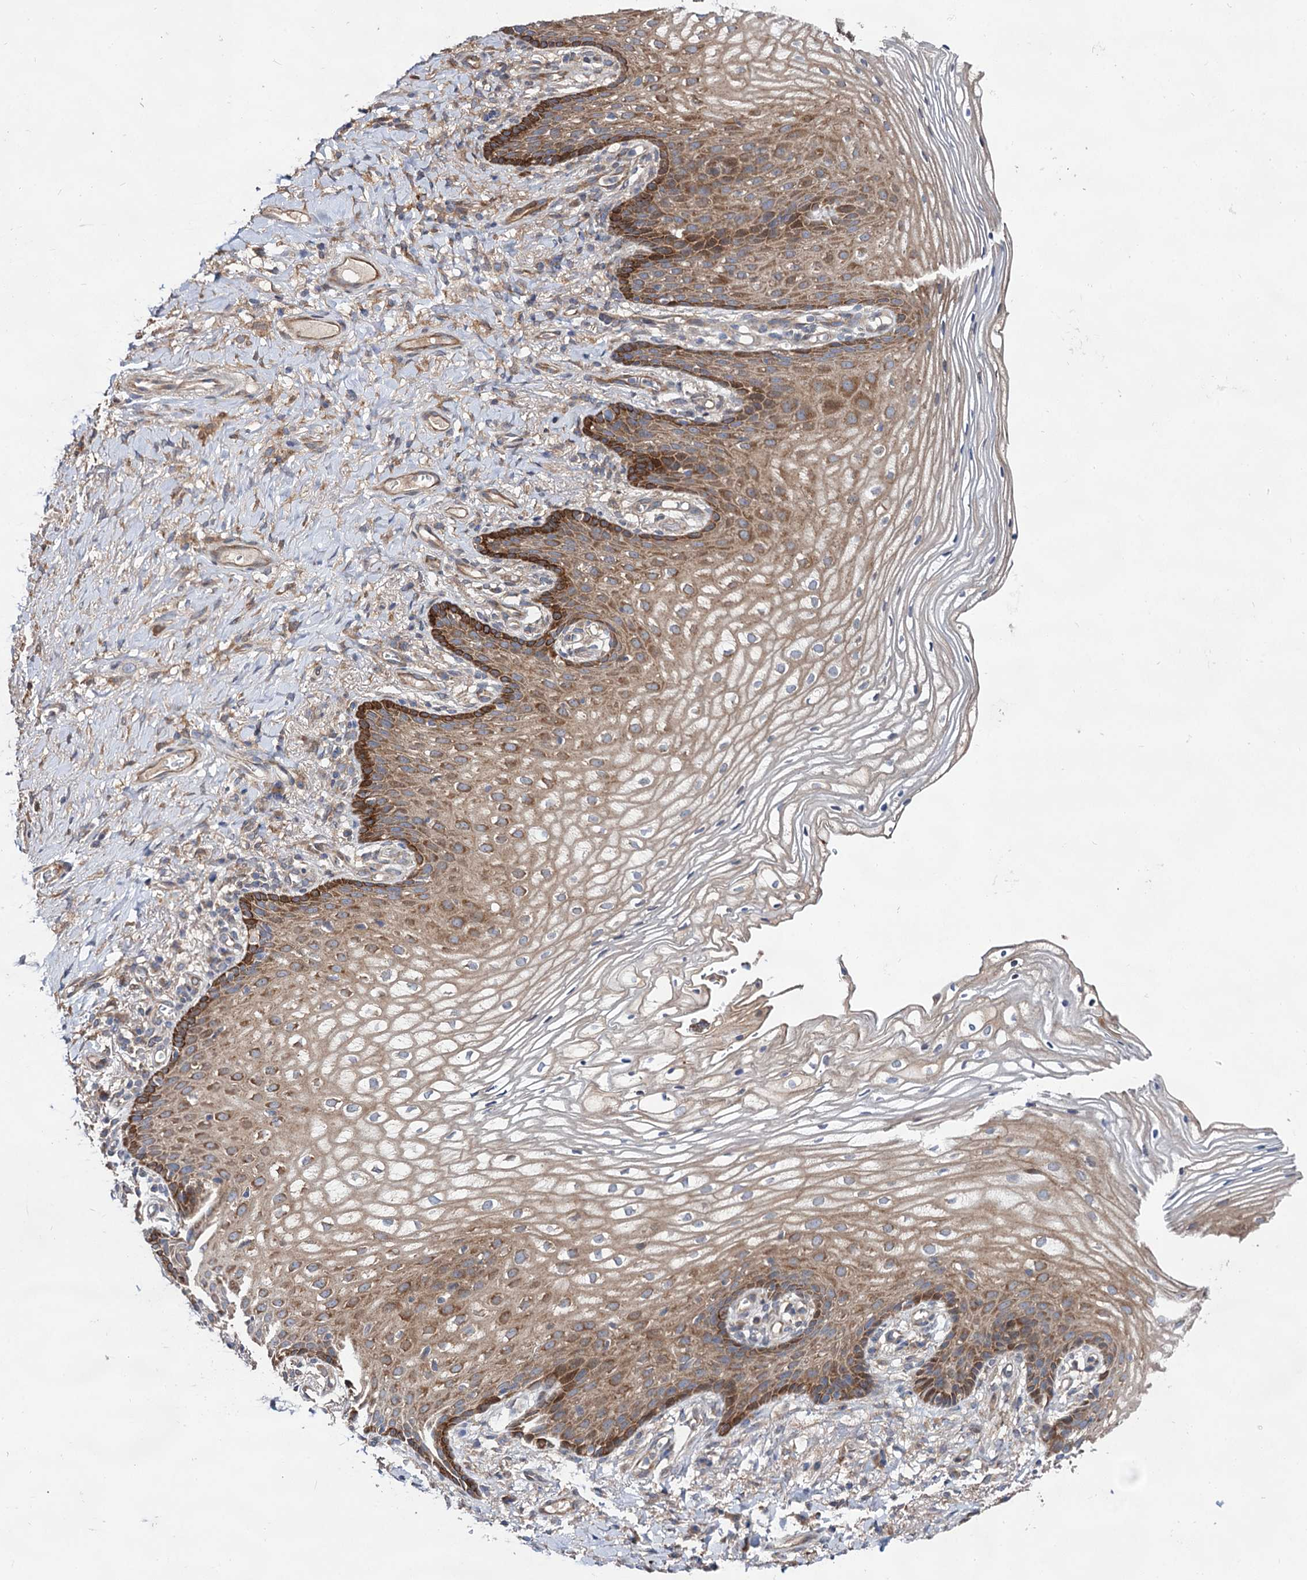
{"staining": {"intensity": "strong", "quantity": "25%-75%", "location": "cytoplasmic/membranous"}, "tissue": "vagina", "cell_type": "Squamous epithelial cells", "image_type": "normal", "snomed": [{"axis": "morphology", "description": "Normal tissue, NOS"}, {"axis": "topography", "description": "Vagina"}], "caption": "An IHC photomicrograph of benign tissue is shown. Protein staining in brown labels strong cytoplasmic/membranous positivity in vagina within squamous epithelial cells.", "gene": "NAA25", "patient": {"sex": "female", "age": 60}}